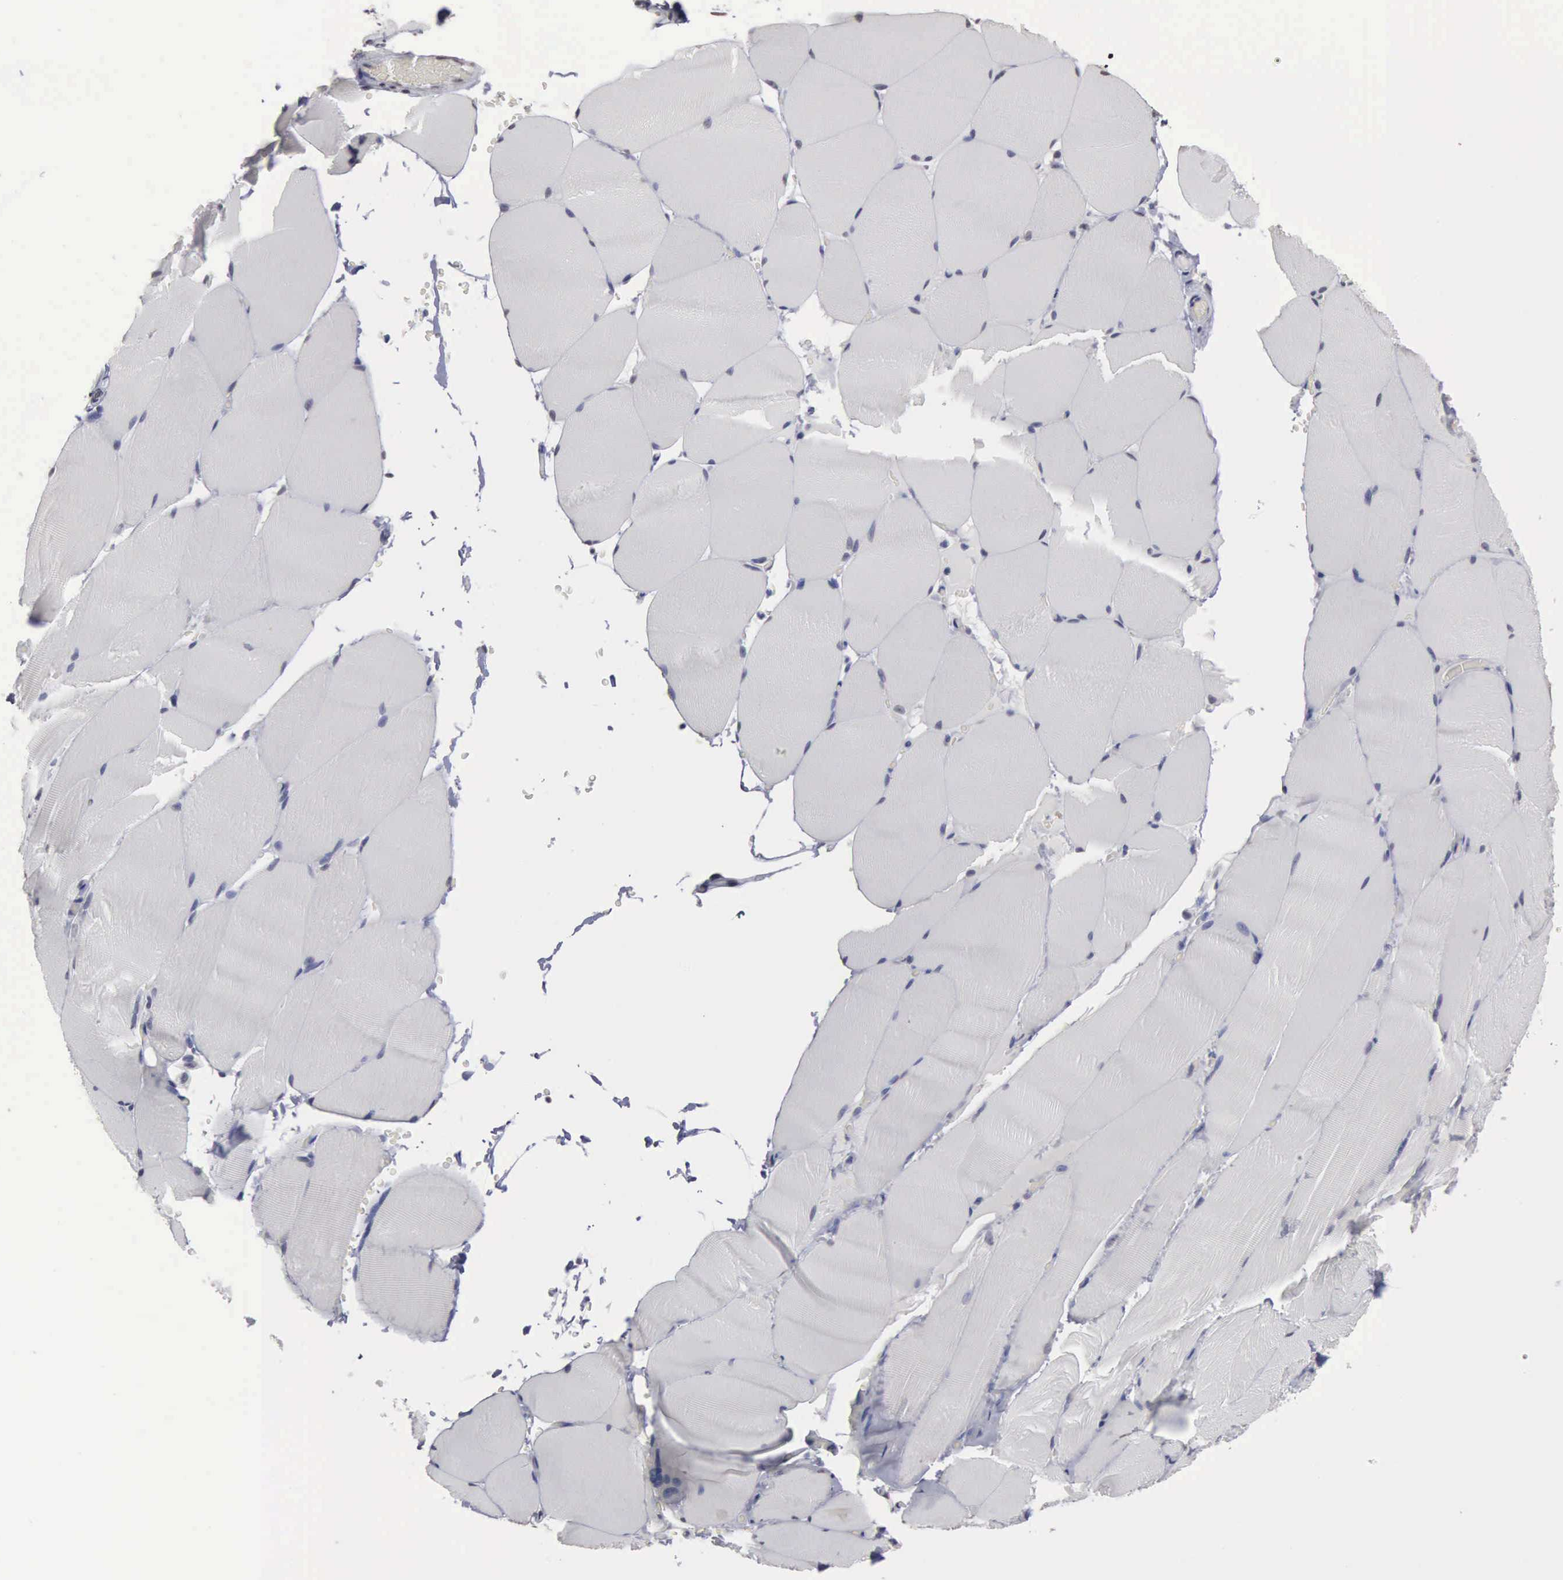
{"staining": {"intensity": "negative", "quantity": "none", "location": "none"}, "tissue": "skeletal muscle", "cell_type": "Myocytes", "image_type": "normal", "snomed": [{"axis": "morphology", "description": "Normal tissue, NOS"}, {"axis": "topography", "description": "Skeletal muscle"}], "caption": "Immunohistochemistry of unremarkable skeletal muscle demonstrates no staining in myocytes.", "gene": "UPB1", "patient": {"sex": "male", "age": 71}}